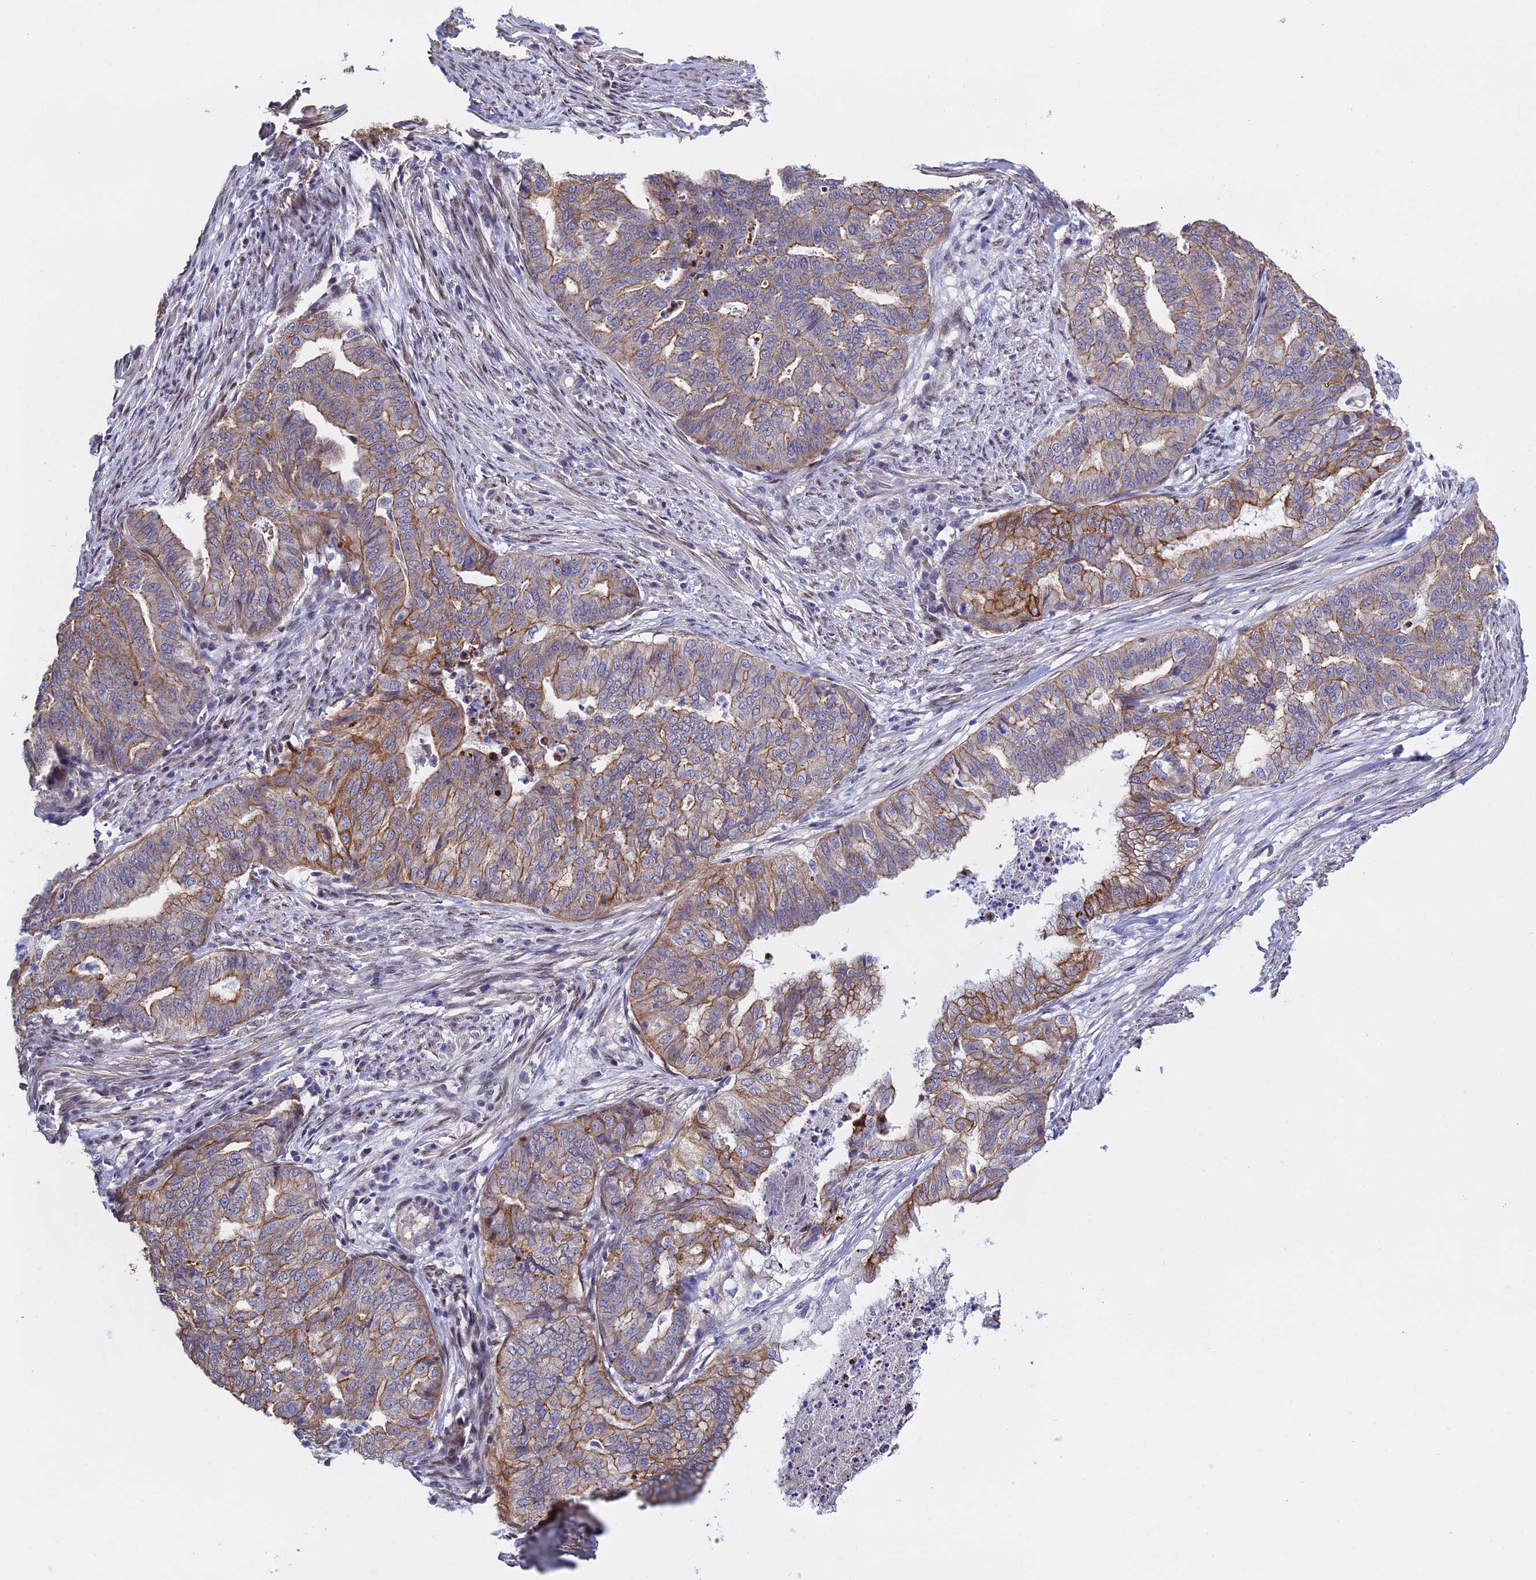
{"staining": {"intensity": "strong", "quantity": "25%-75%", "location": "cytoplasmic/membranous"}, "tissue": "endometrial cancer", "cell_type": "Tumor cells", "image_type": "cancer", "snomed": [{"axis": "morphology", "description": "Adenocarcinoma, NOS"}, {"axis": "topography", "description": "Endometrium"}], "caption": "Brown immunohistochemical staining in human endometrial adenocarcinoma displays strong cytoplasmic/membranous staining in about 25%-75% of tumor cells.", "gene": "LZTS2", "patient": {"sex": "female", "age": 79}}